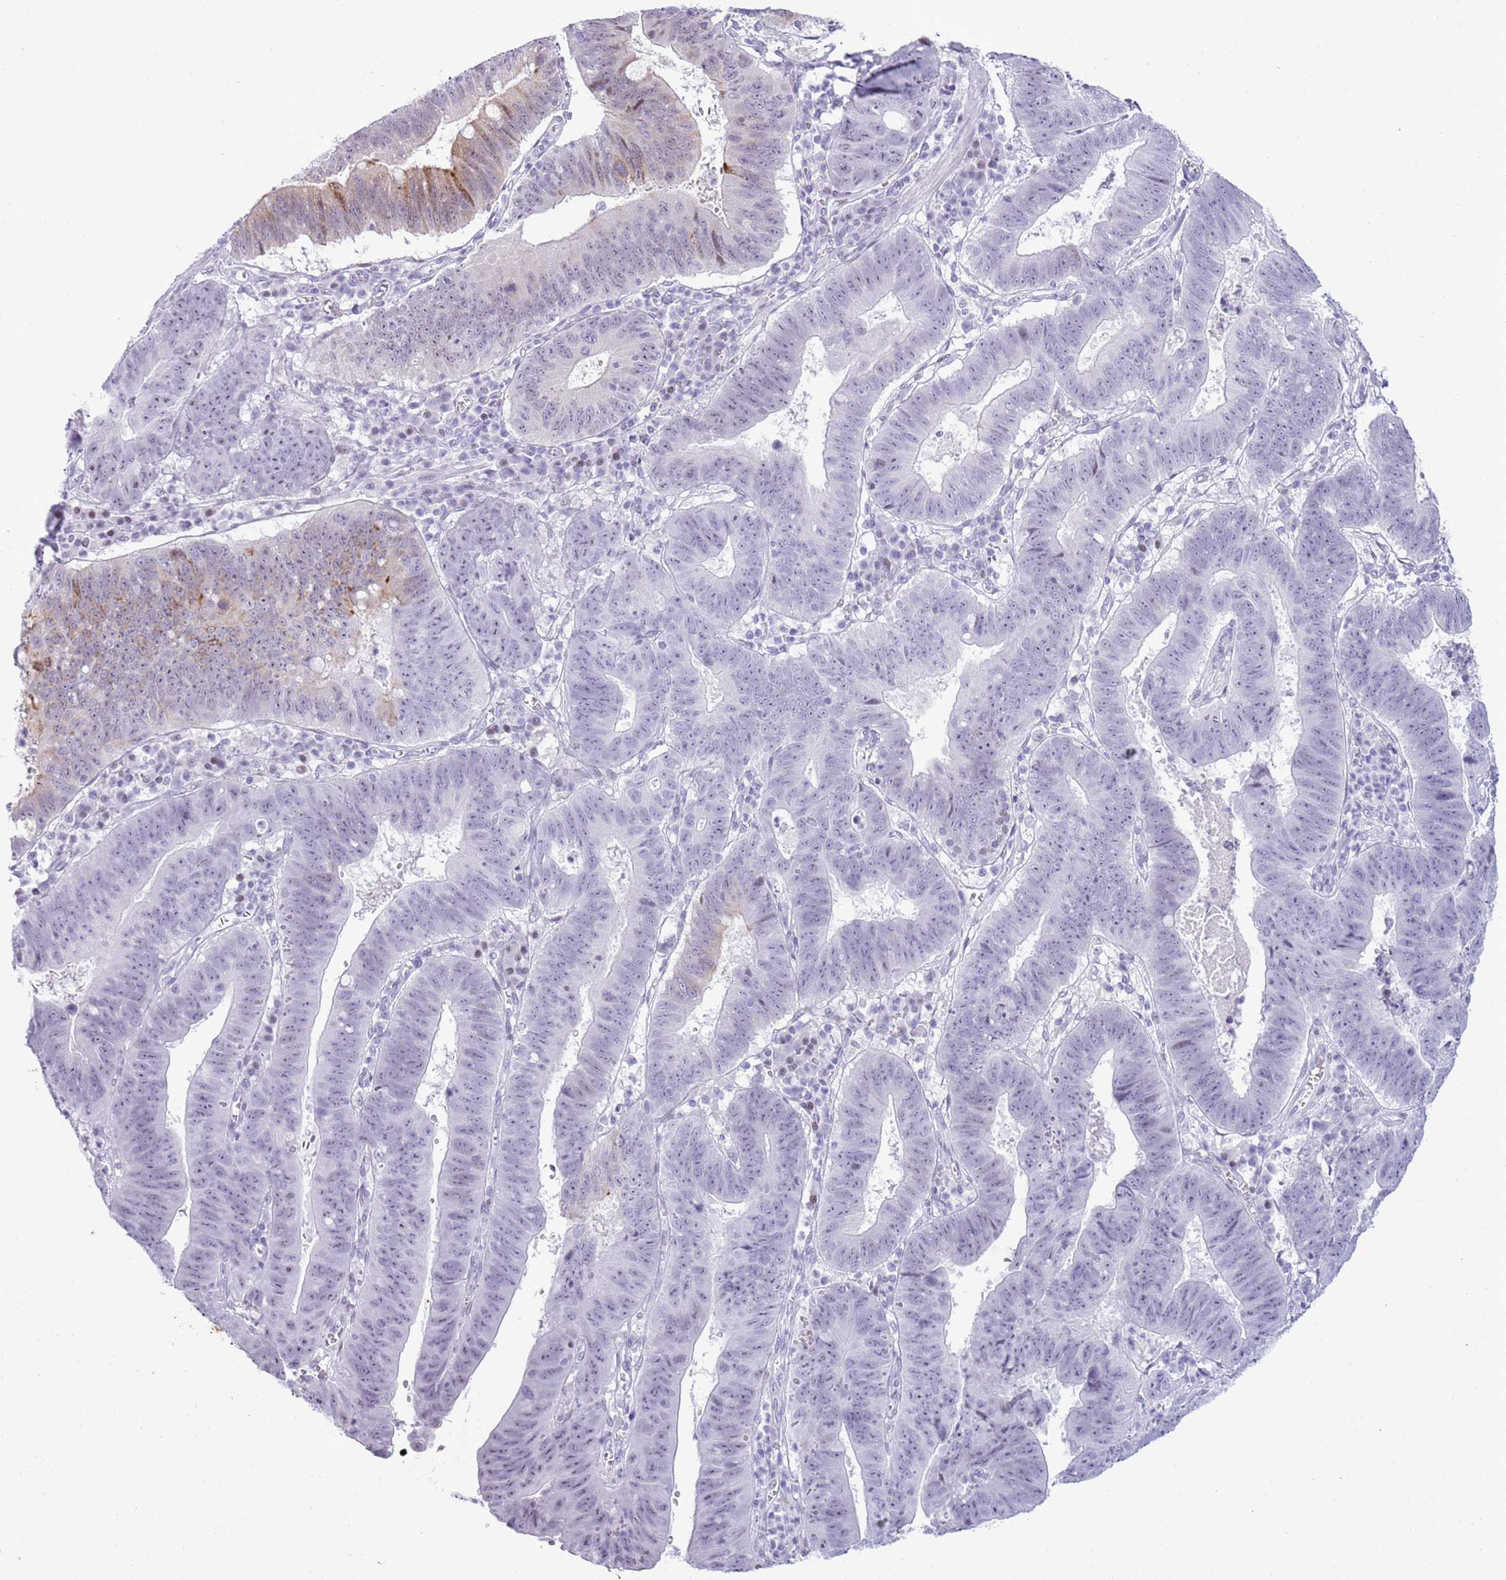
{"staining": {"intensity": "moderate", "quantity": "<25%", "location": "cytoplasmic/membranous"}, "tissue": "stomach cancer", "cell_type": "Tumor cells", "image_type": "cancer", "snomed": [{"axis": "morphology", "description": "Adenocarcinoma, NOS"}, {"axis": "topography", "description": "Stomach"}], "caption": "Immunohistochemistry (DAB) staining of human adenocarcinoma (stomach) reveals moderate cytoplasmic/membranous protein expression in approximately <25% of tumor cells.", "gene": "ASIP", "patient": {"sex": "male", "age": 59}}